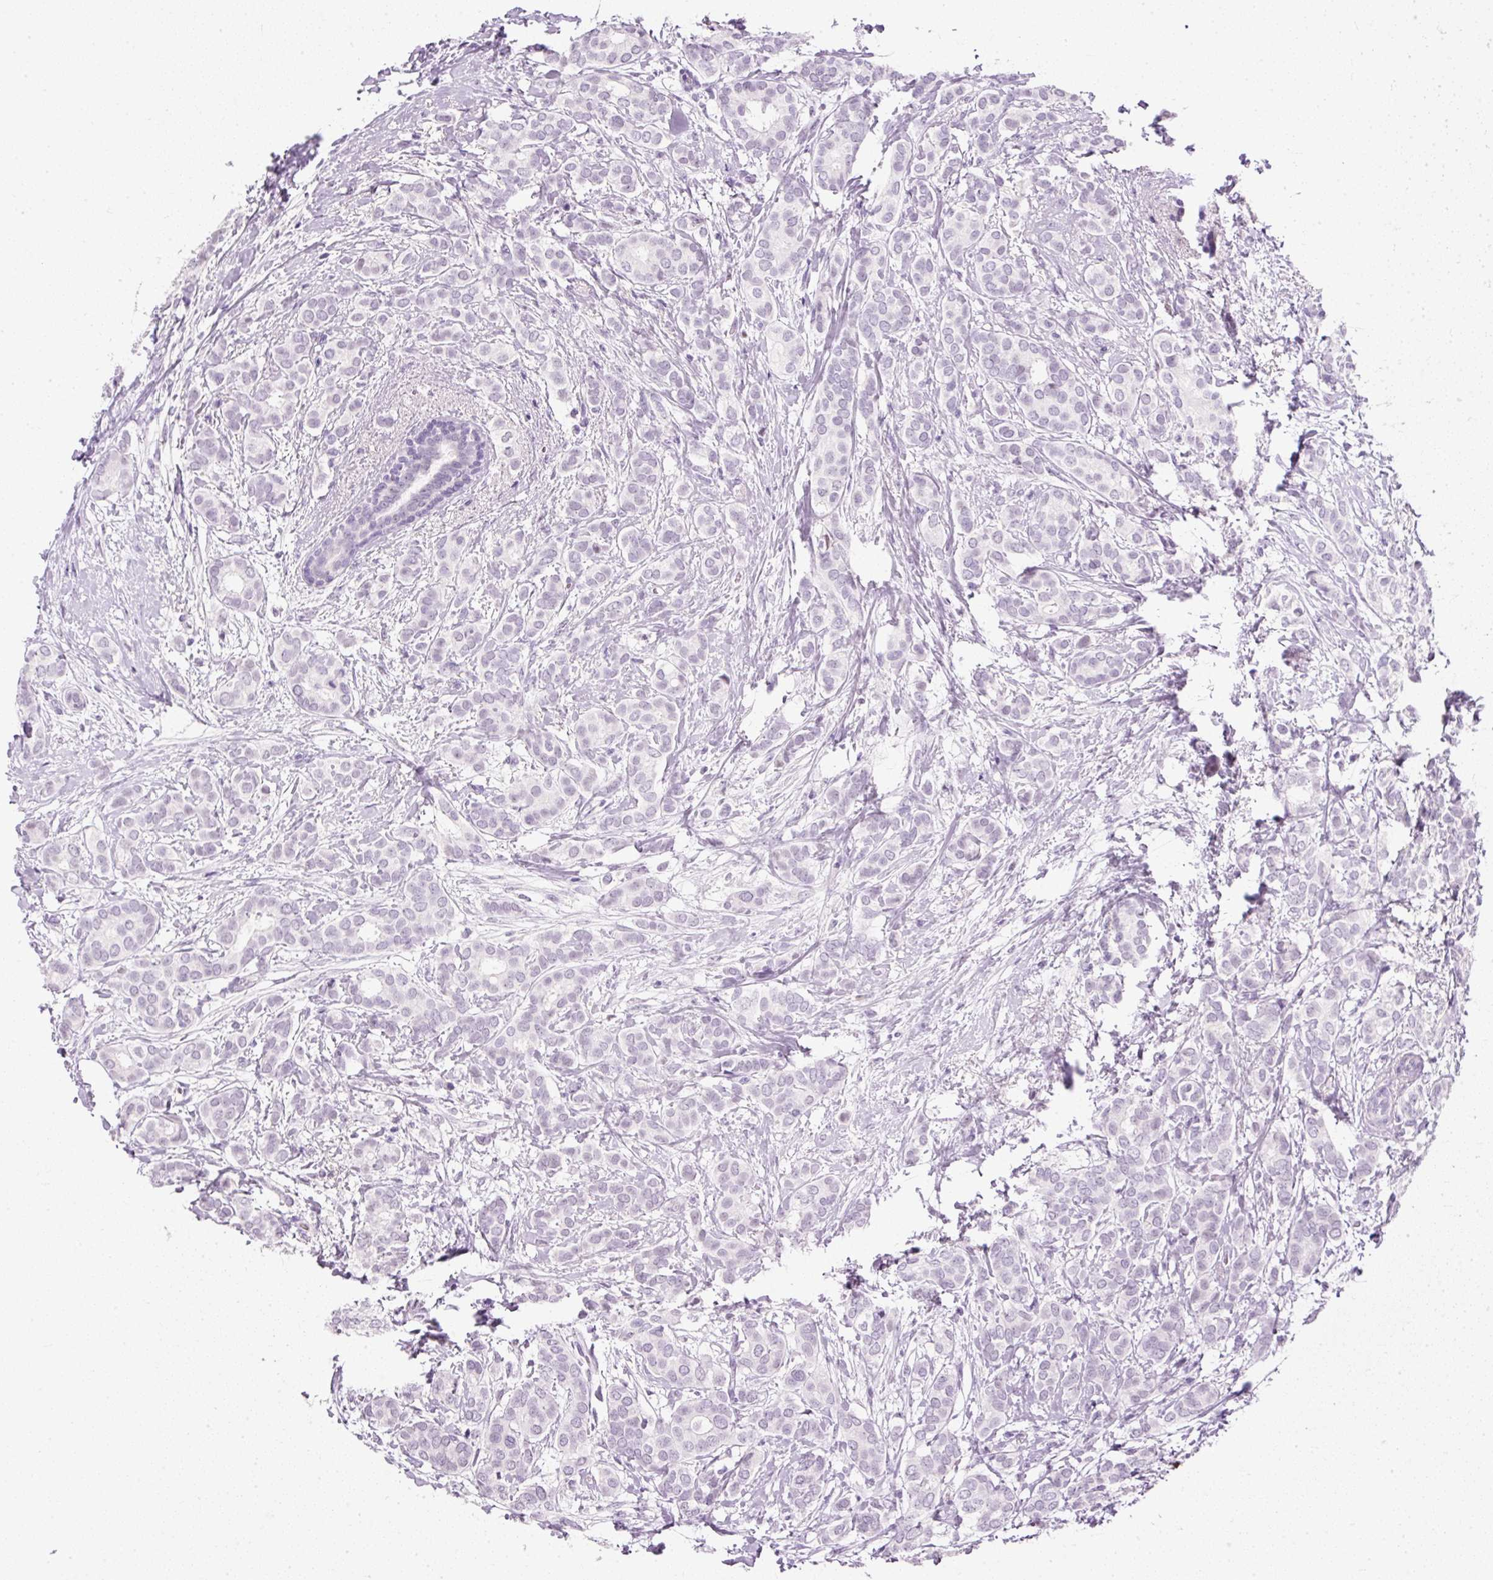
{"staining": {"intensity": "negative", "quantity": "none", "location": "none"}, "tissue": "breast cancer", "cell_type": "Tumor cells", "image_type": "cancer", "snomed": [{"axis": "morphology", "description": "Duct carcinoma"}, {"axis": "topography", "description": "Breast"}], "caption": "A micrograph of infiltrating ductal carcinoma (breast) stained for a protein reveals no brown staining in tumor cells.", "gene": "PDE6B", "patient": {"sex": "female", "age": 73}}